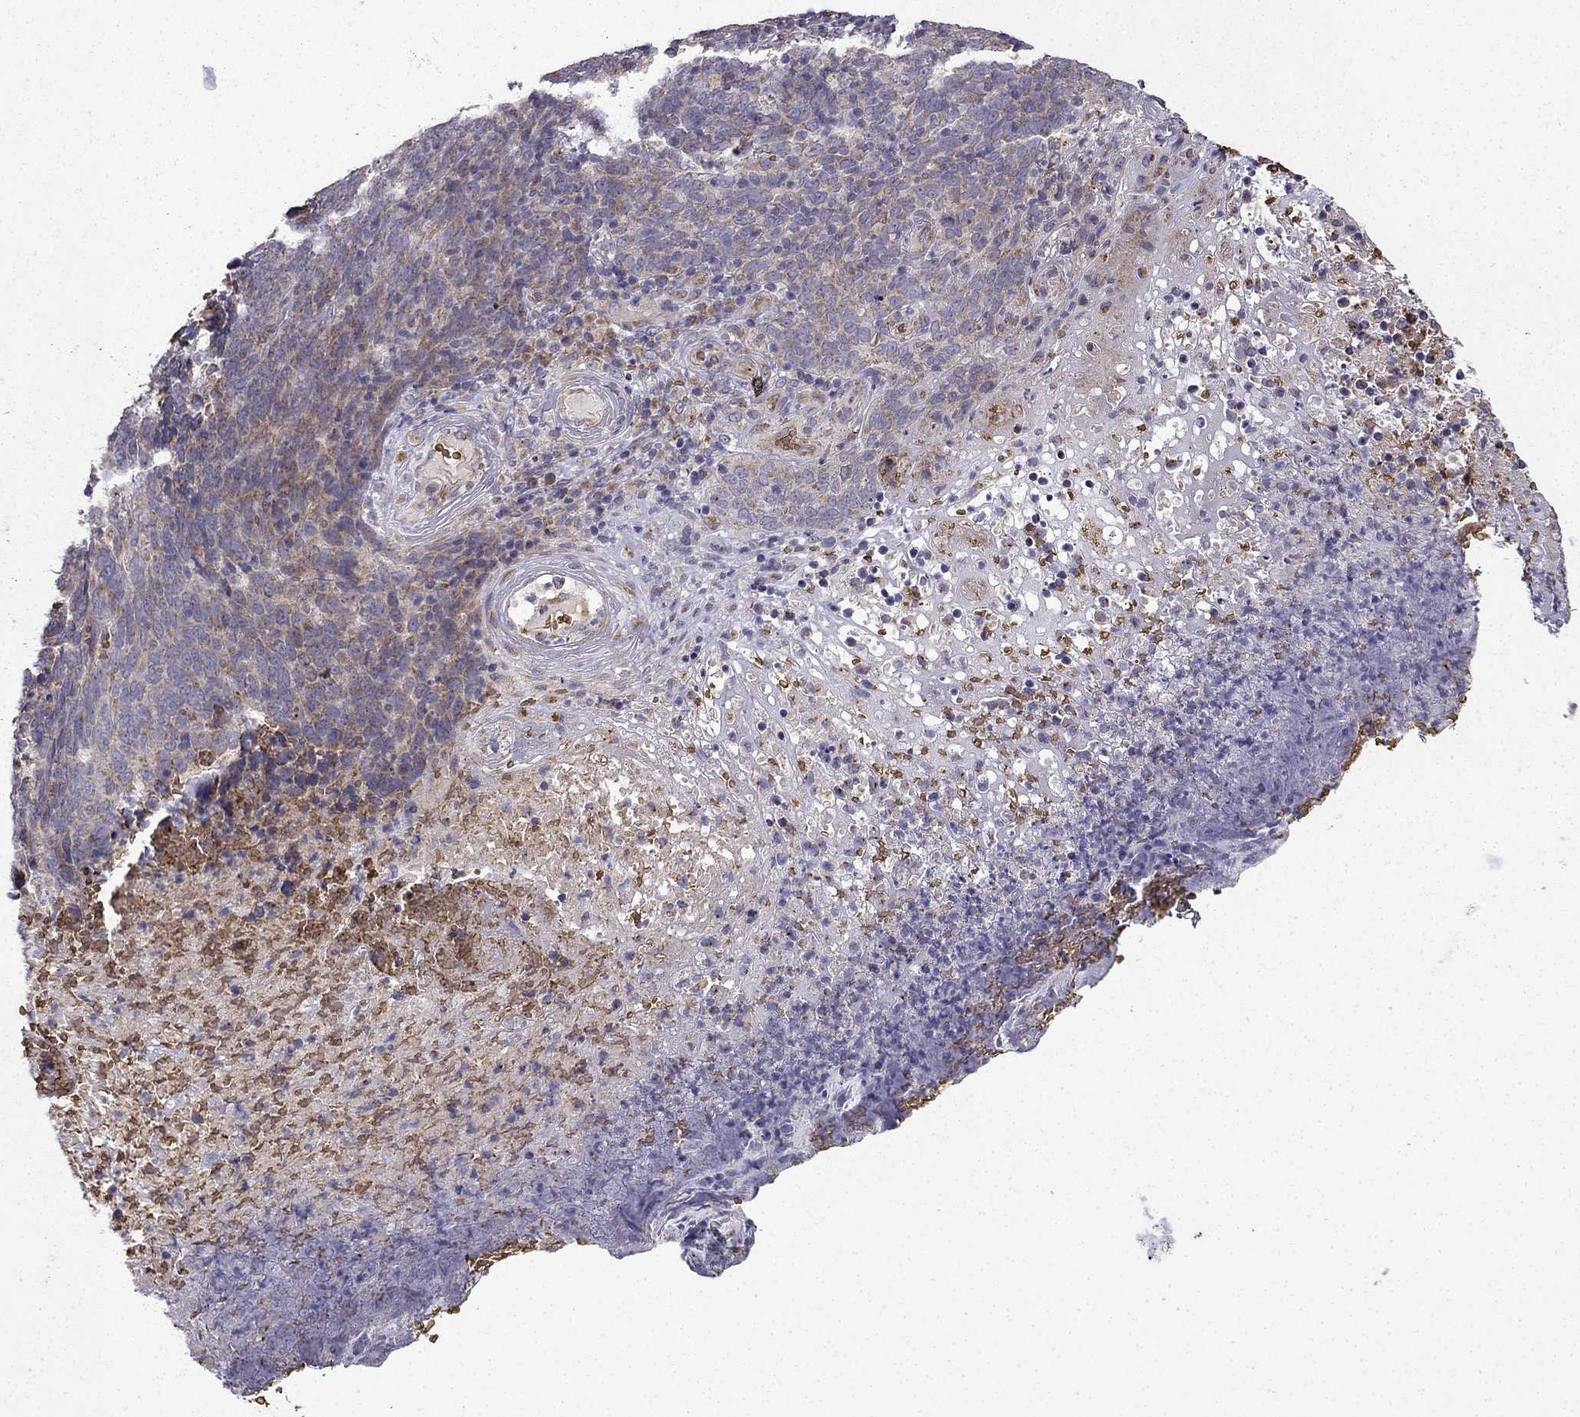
{"staining": {"intensity": "moderate", "quantity": "25%-75%", "location": "cytoplasmic/membranous"}, "tissue": "skin cancer", "cell_type": "Tumor cells", "image_type": "cancer", "snomed": [{"axis": "morphology", "description": "Squamous cell carcinoma, NOS"}, {"axis": "topography", "description": "Skin"}, {"axis": "topography", "description": "Anal"}], "caption": "Immunohistochemical staining of skin cancer exhibits moderate cytoplasmic/membranous protein staining in about 25%-75% of tumor cells.", "gene": "B4GALT7", "patient": {"sex": "female", "age": 51}}